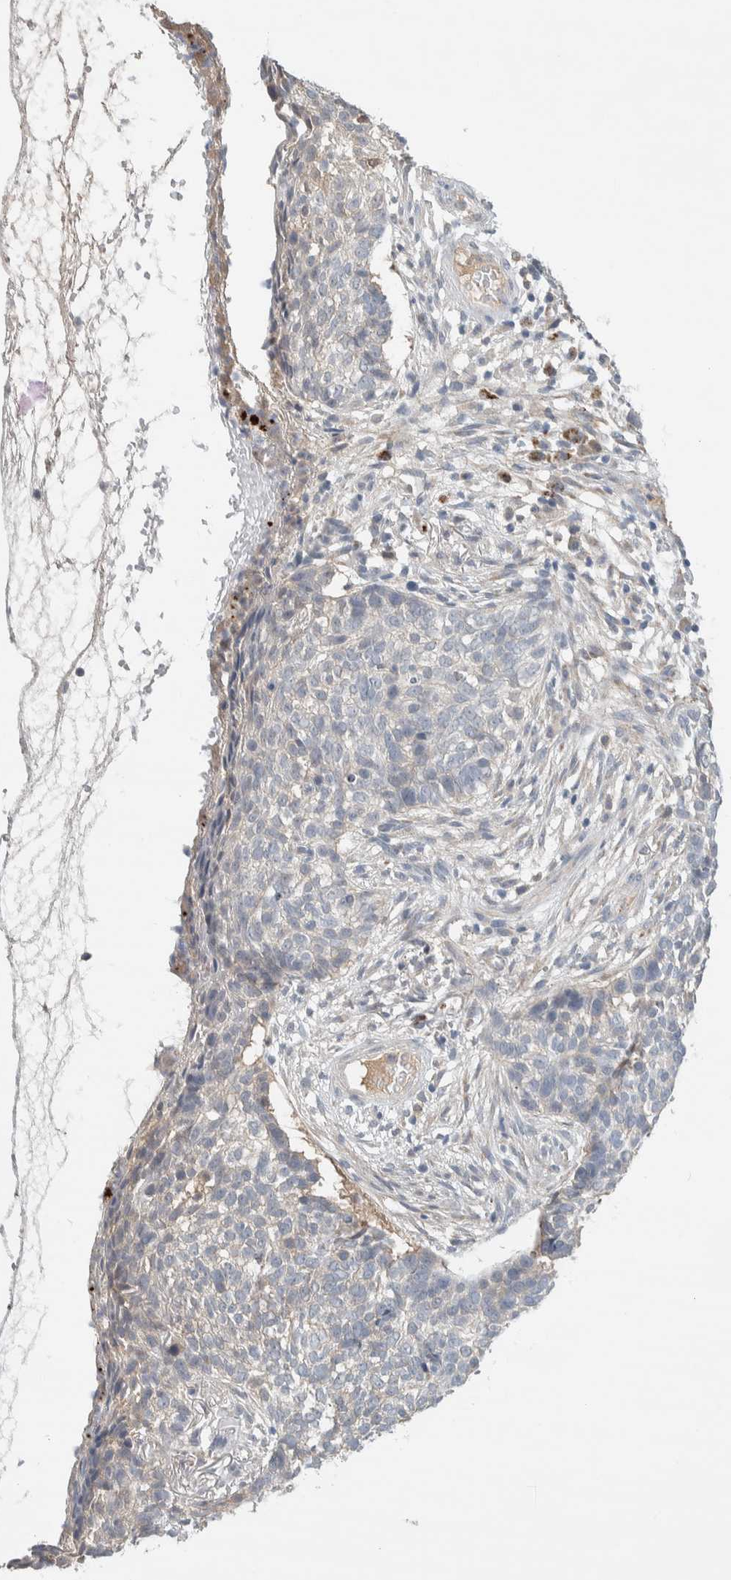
{"staining": {"intensity": "negative", "quantity": "none", "location": "none"}, "tissue": "skin cancer", "cell_type": "Tumor cells", "image_type": "cancer", "snomed": [{"axis": "morphology", "description": "Basal cell carcinoma"}, {"axis": "topography", "description": "Skin"}], "caption": "An IHC micrograph of basal cell carcinoma (skin) is shown. There is no staining in tumor cells of basal cell carcinoma (skin).", "gene": "DEPTOR", "patient": {"sex": "male", "age": 85}}